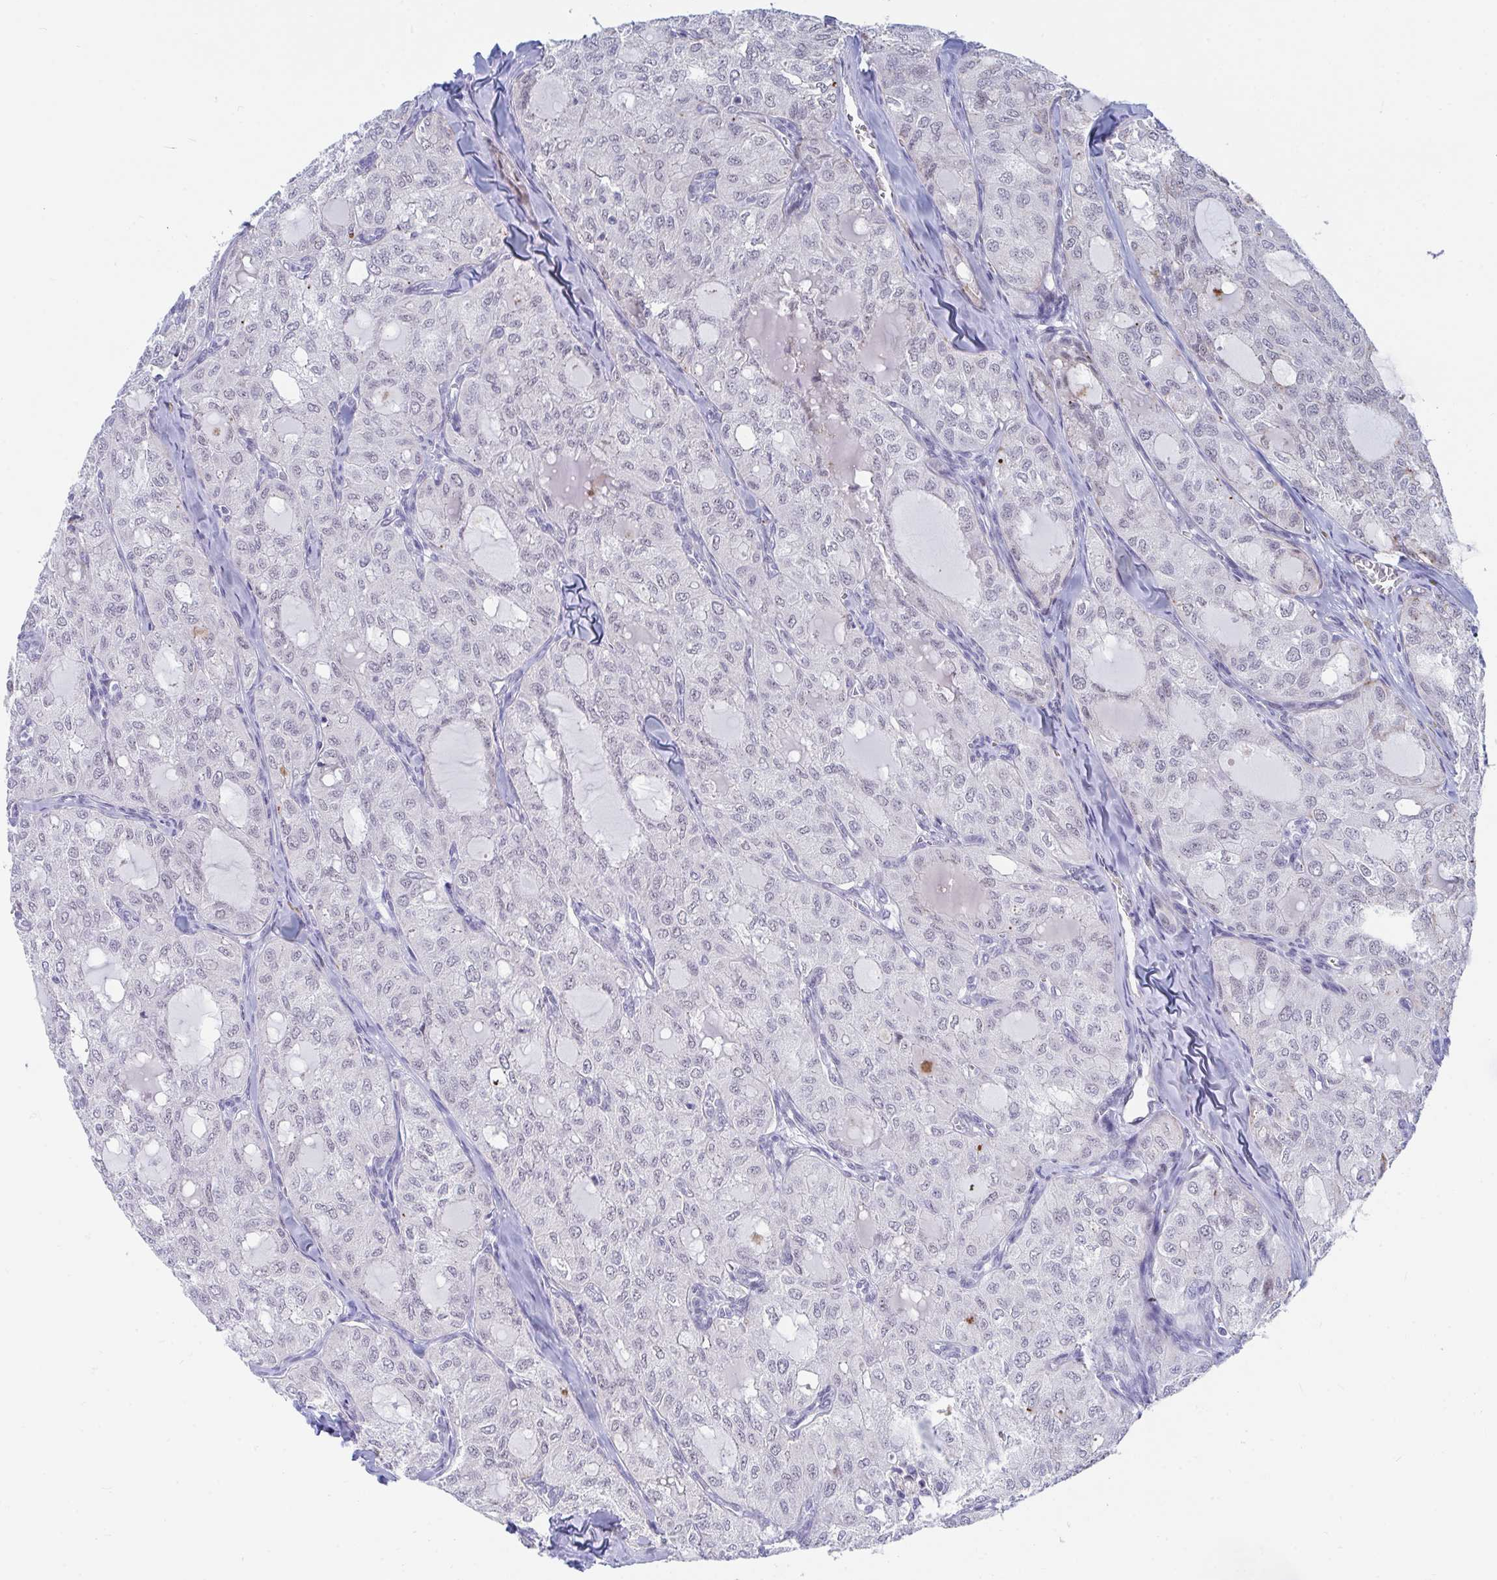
{"staining": {"intensity": "negative", "quantity": "none", "location": "none"}, "tissue": "thyroid cancer", "cell_type": "Tumor cells", "image_type": "cancer", "snomed": [{"axis": "morphology", "description": "Follicular adenoma carcinoma, NOS"}, {"axis": "topography", "description": "Thyroid gland"}], "caption": "DAB immunohistochemical staining of thyroid cancer reveals no significant positivity in tumor cells.", "gene": "DAOA", "patient": {"sex": "male", "age": 75}}